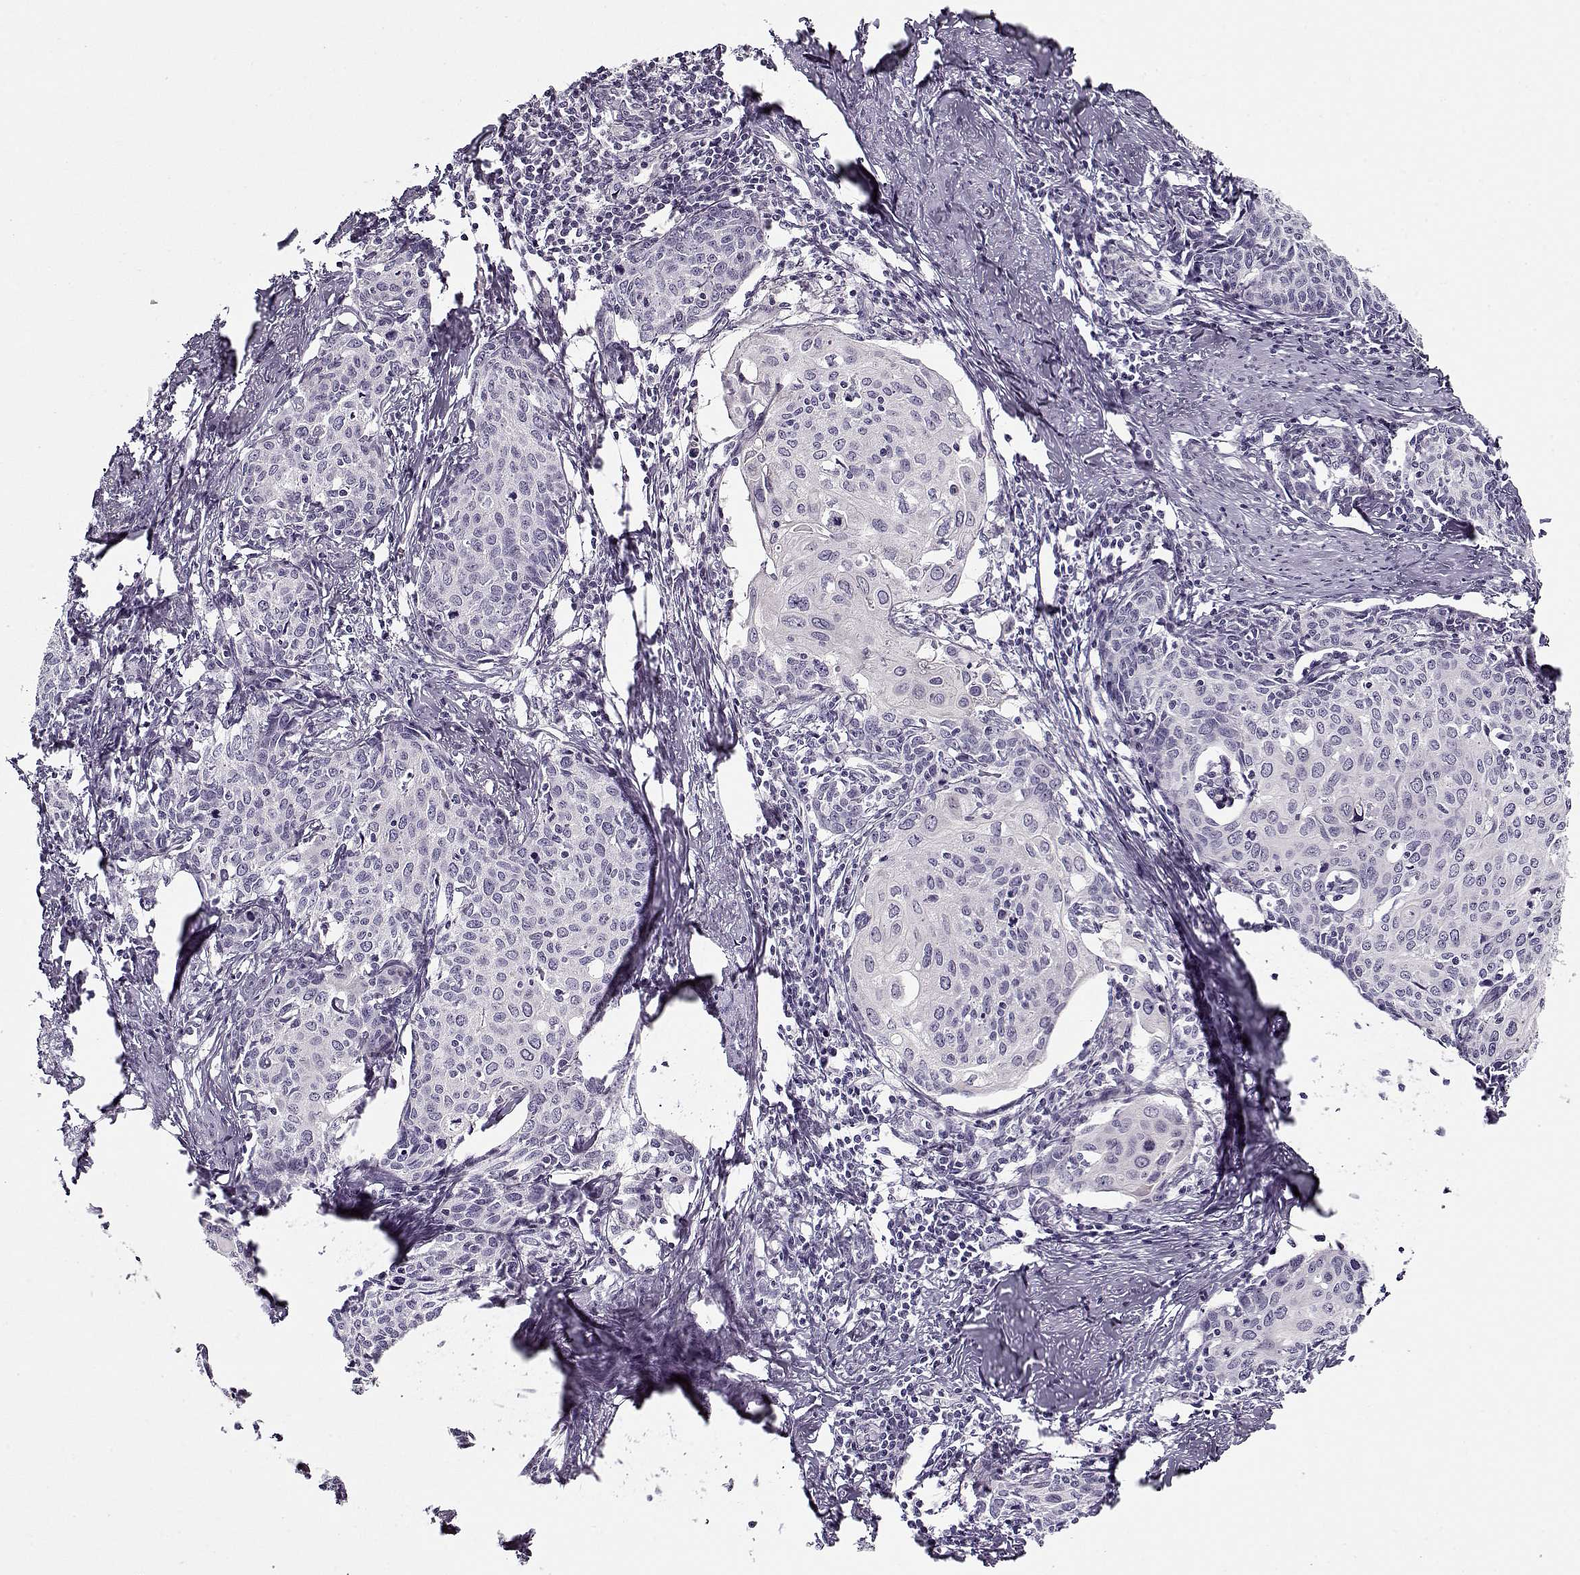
{"staining": {"intensity": "negative", "quantity": "none", "location": "none"}, "tissue": "cervical cancer", "cell_type": "Tumor cells", "image_type": "cancer", "snomed": [{"axis": "morphology", "description": "Squamous cell carcinoma, NOS"}, {"axis": "topography", "description": "Cervix"}], "caption": "Tumor cells are negative for protein expression in human cervical squamous cell carcinoma.", "gene": "CCDC136", "patient": {"sex": "female", "age": 62}}